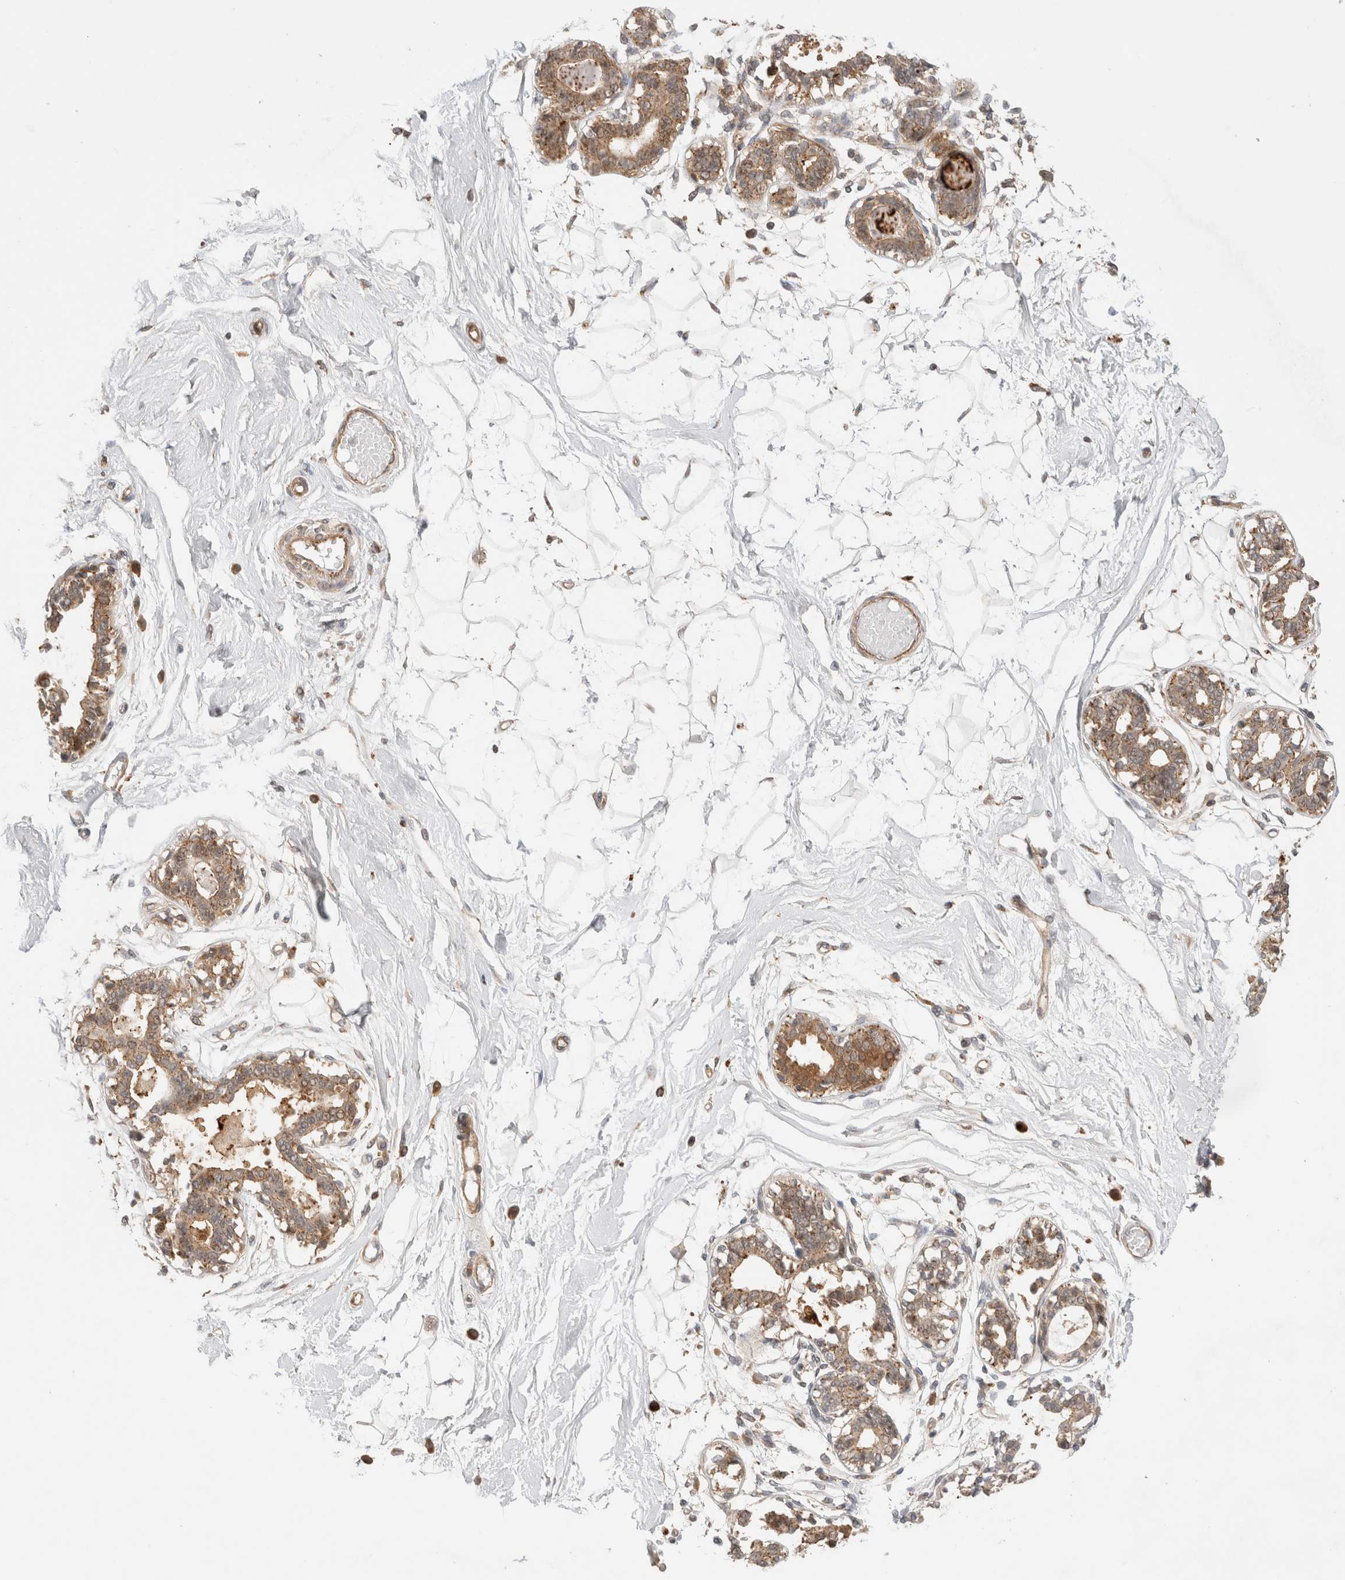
{"staining": {"intensity": "weak", "quantity": ">75%", "location": "cytoplasmic/membranous"}, "tissue": "breast", "cell_type": "Adipocytes", "image_type": "normal", "snomed": [{"axis": "morphology", "description": "Normal tissue, NOS"}, {"axis": "topography", "description": "Breast"}], "caption": "Breast was stained to show a protein in brown. There is low levels of weak cytoplasmic/membranous staining in approximately >75% of adipocytes.", "gene": "VPS28", "patient": {"sex": "female", "age": 45}}